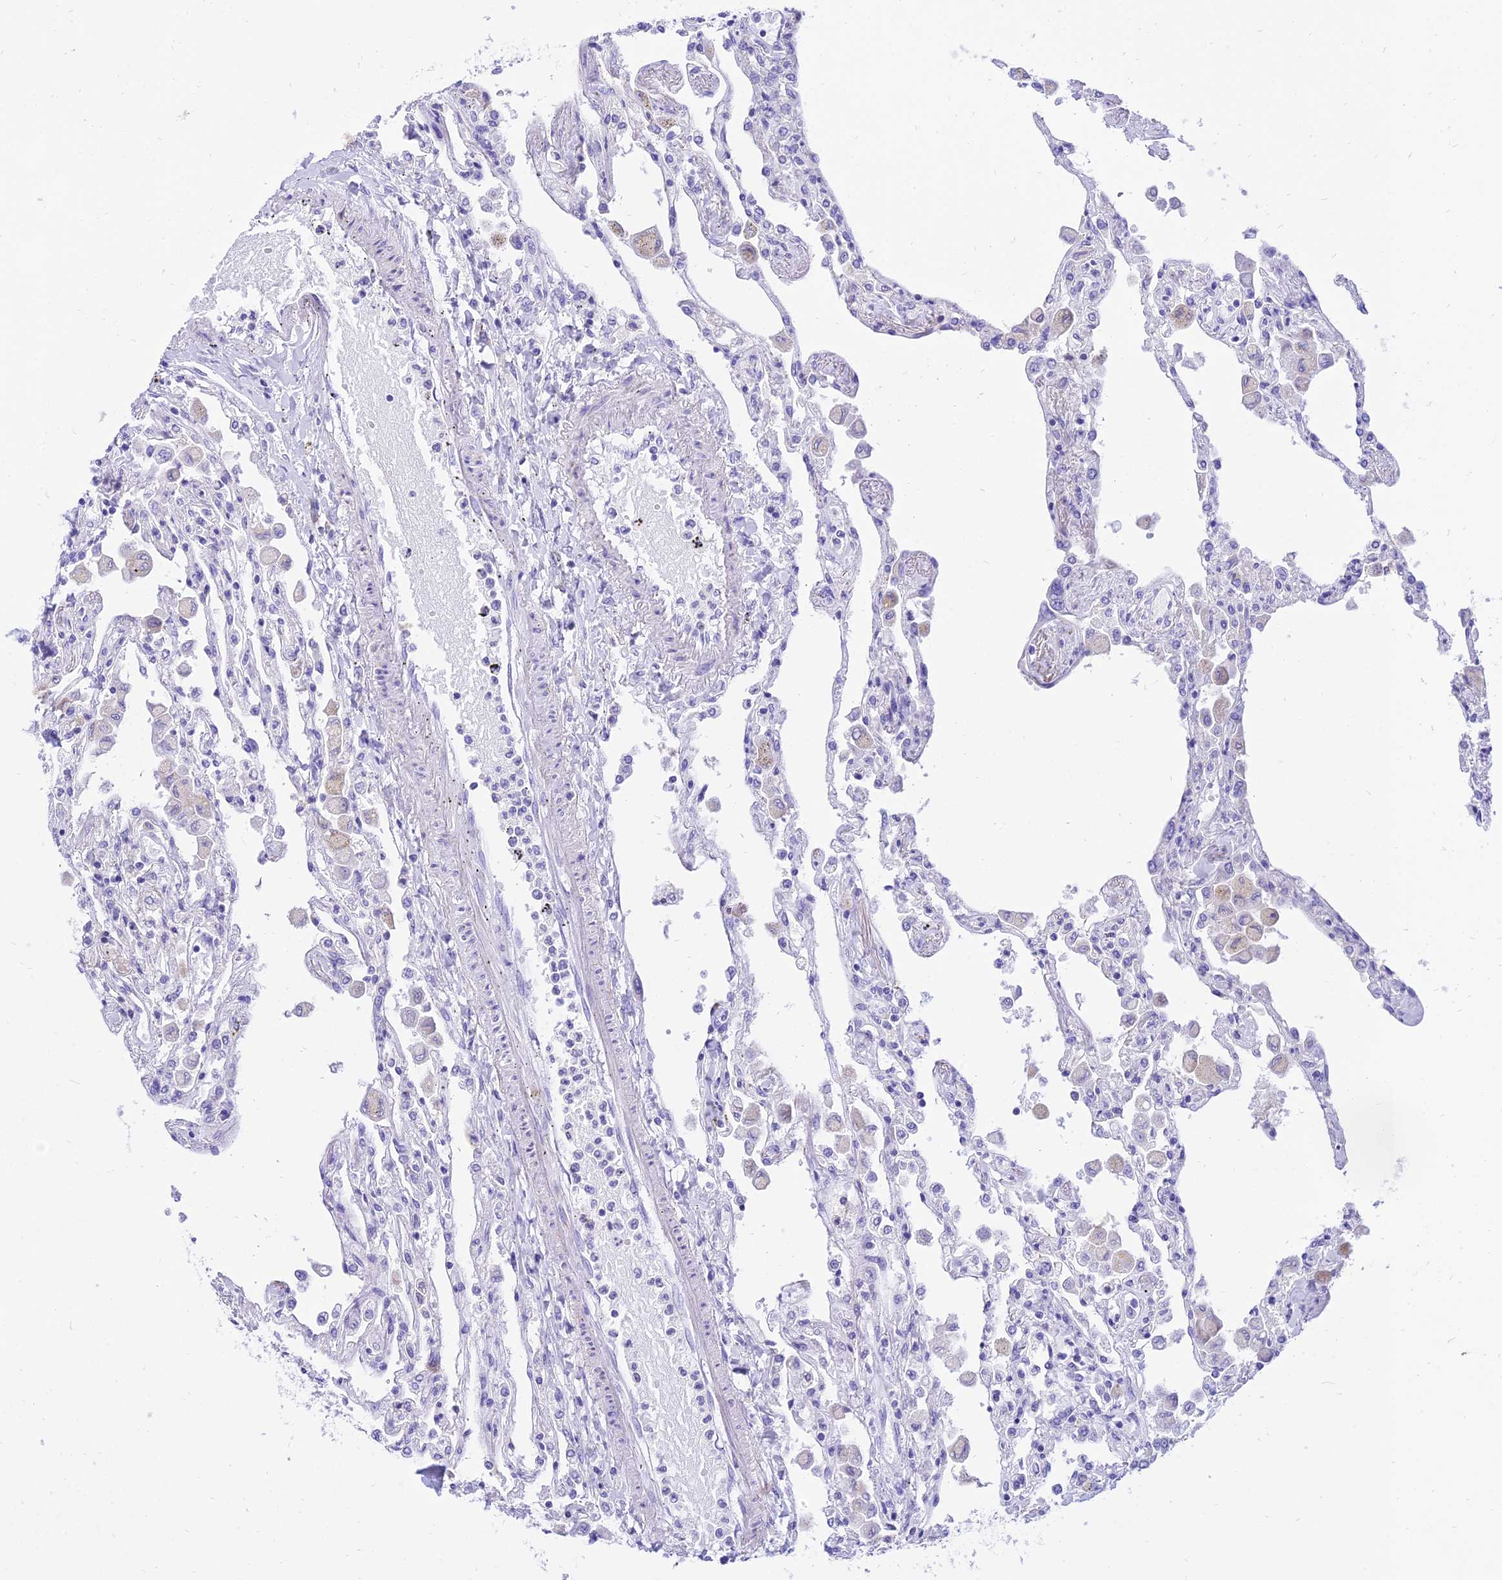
{"staining": {"intensity": "negative", "quantity": "none", "location": "none"}, "tissue": "lung", "cell_type": "Alveolar cells", "image_type": "normal", "snomed": [{"axis": "morphology", "description": "Normal tissue, NOS"}, {"axis": "topography", "description": "Bronchus"}, {"axis": "topography", "description": "Lung"}], "caption": "Protein analysis of normal lung demonstrates no significant positivity in alveolar cells. Nuclei are stained in blue.", "gene": "PKN3", "patient": {"sex": "female", "age": 49}}